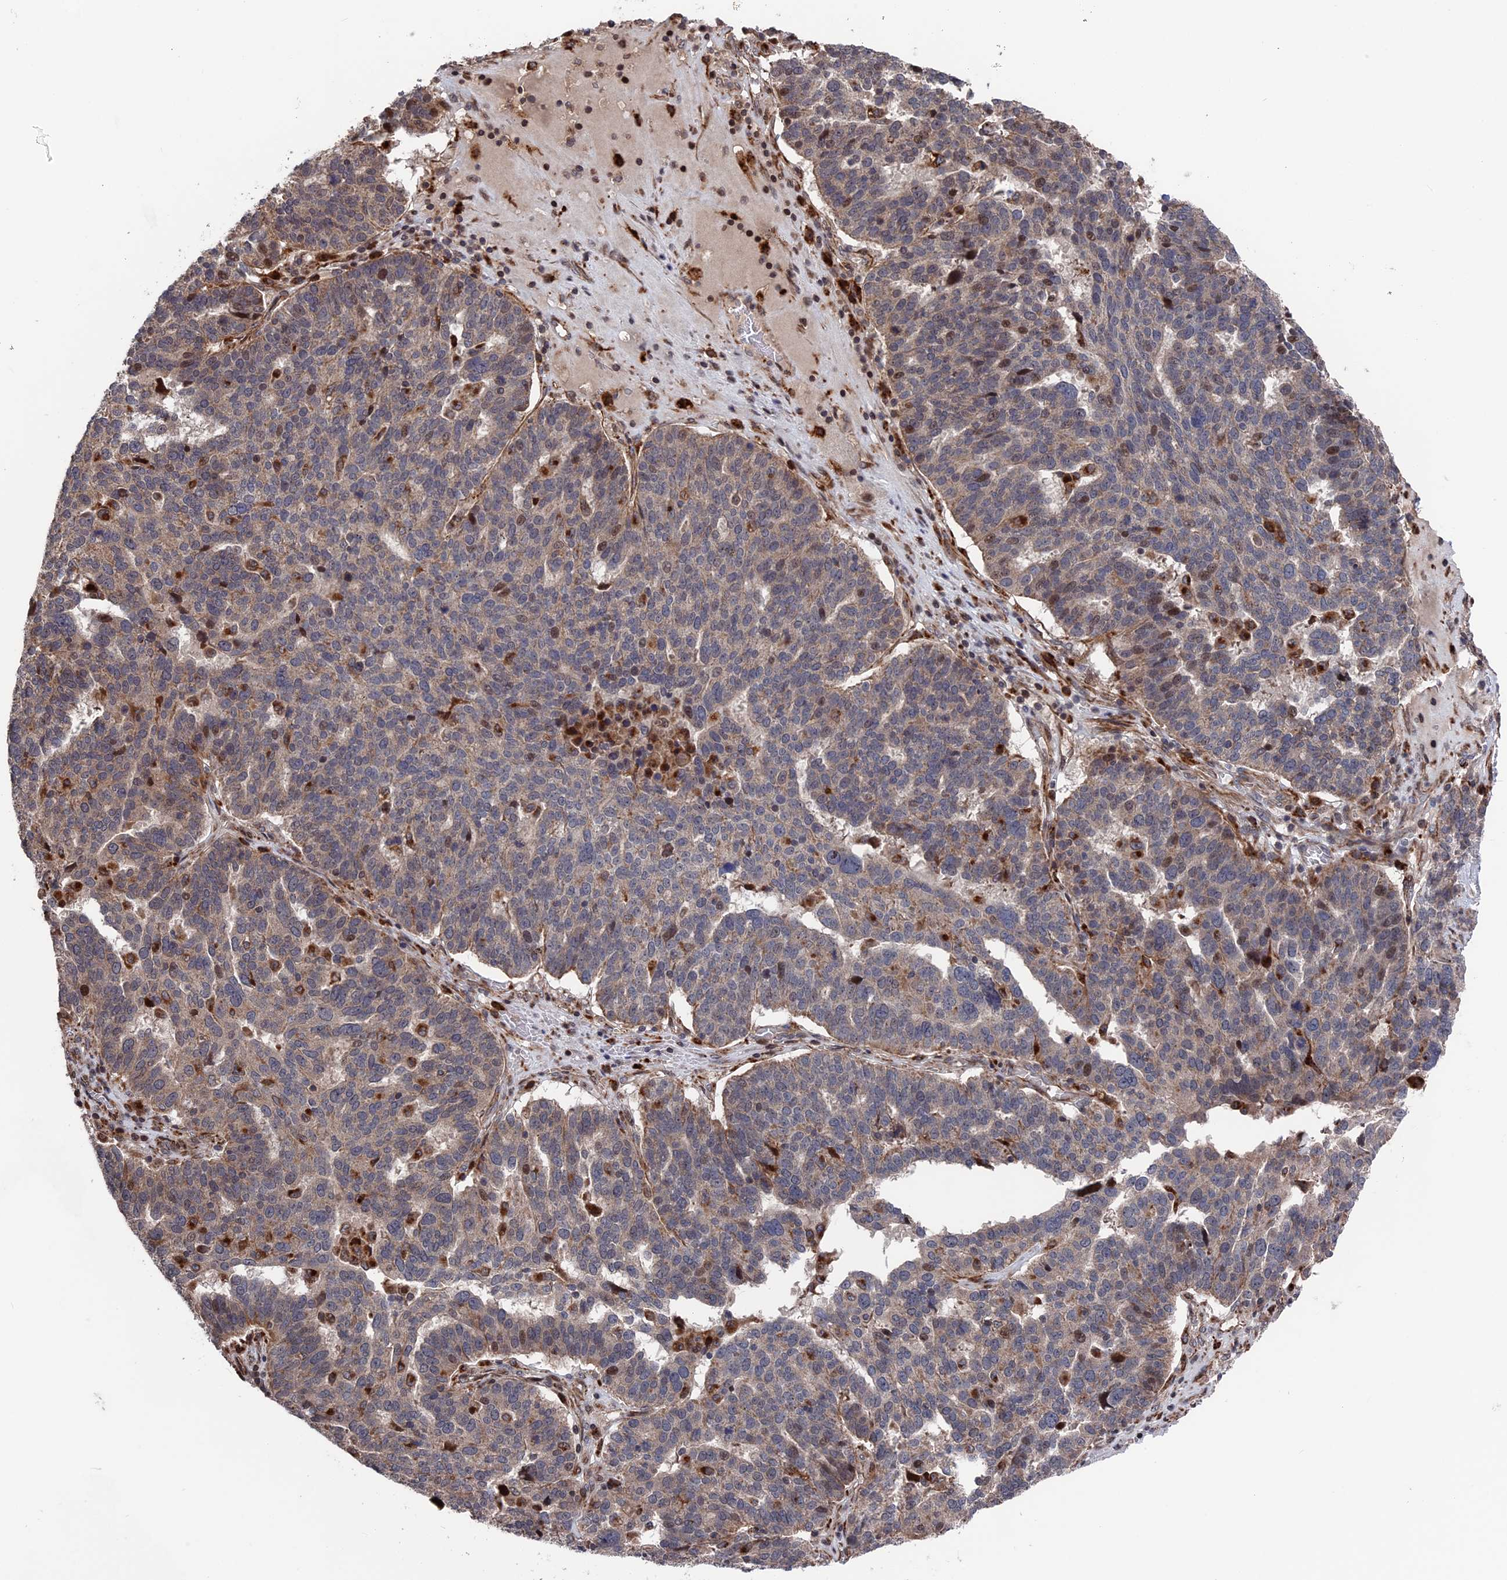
{"staining": {"intensity": "weak", "quantity": "<25%", "location": "nuclear"}, "tissue": "ovarian cancer", "cell_type": "Tumor cells", "image_type": "cancer", "snomed": [{"axis": "morphology", "description": "Cystadenocarcinoma, serous, NOS"}, {"axis": "topography", "description": "Ovary"}], "caption": "Immunohistochemical staining of ovarian serous cystadenocarcinoma displays no significant expression in tumor cells. (DAB immunohistochemistry (IHC), high magnification).", "gene": "PLA2G15", "patient": {"sex": "female", "age": 59}}